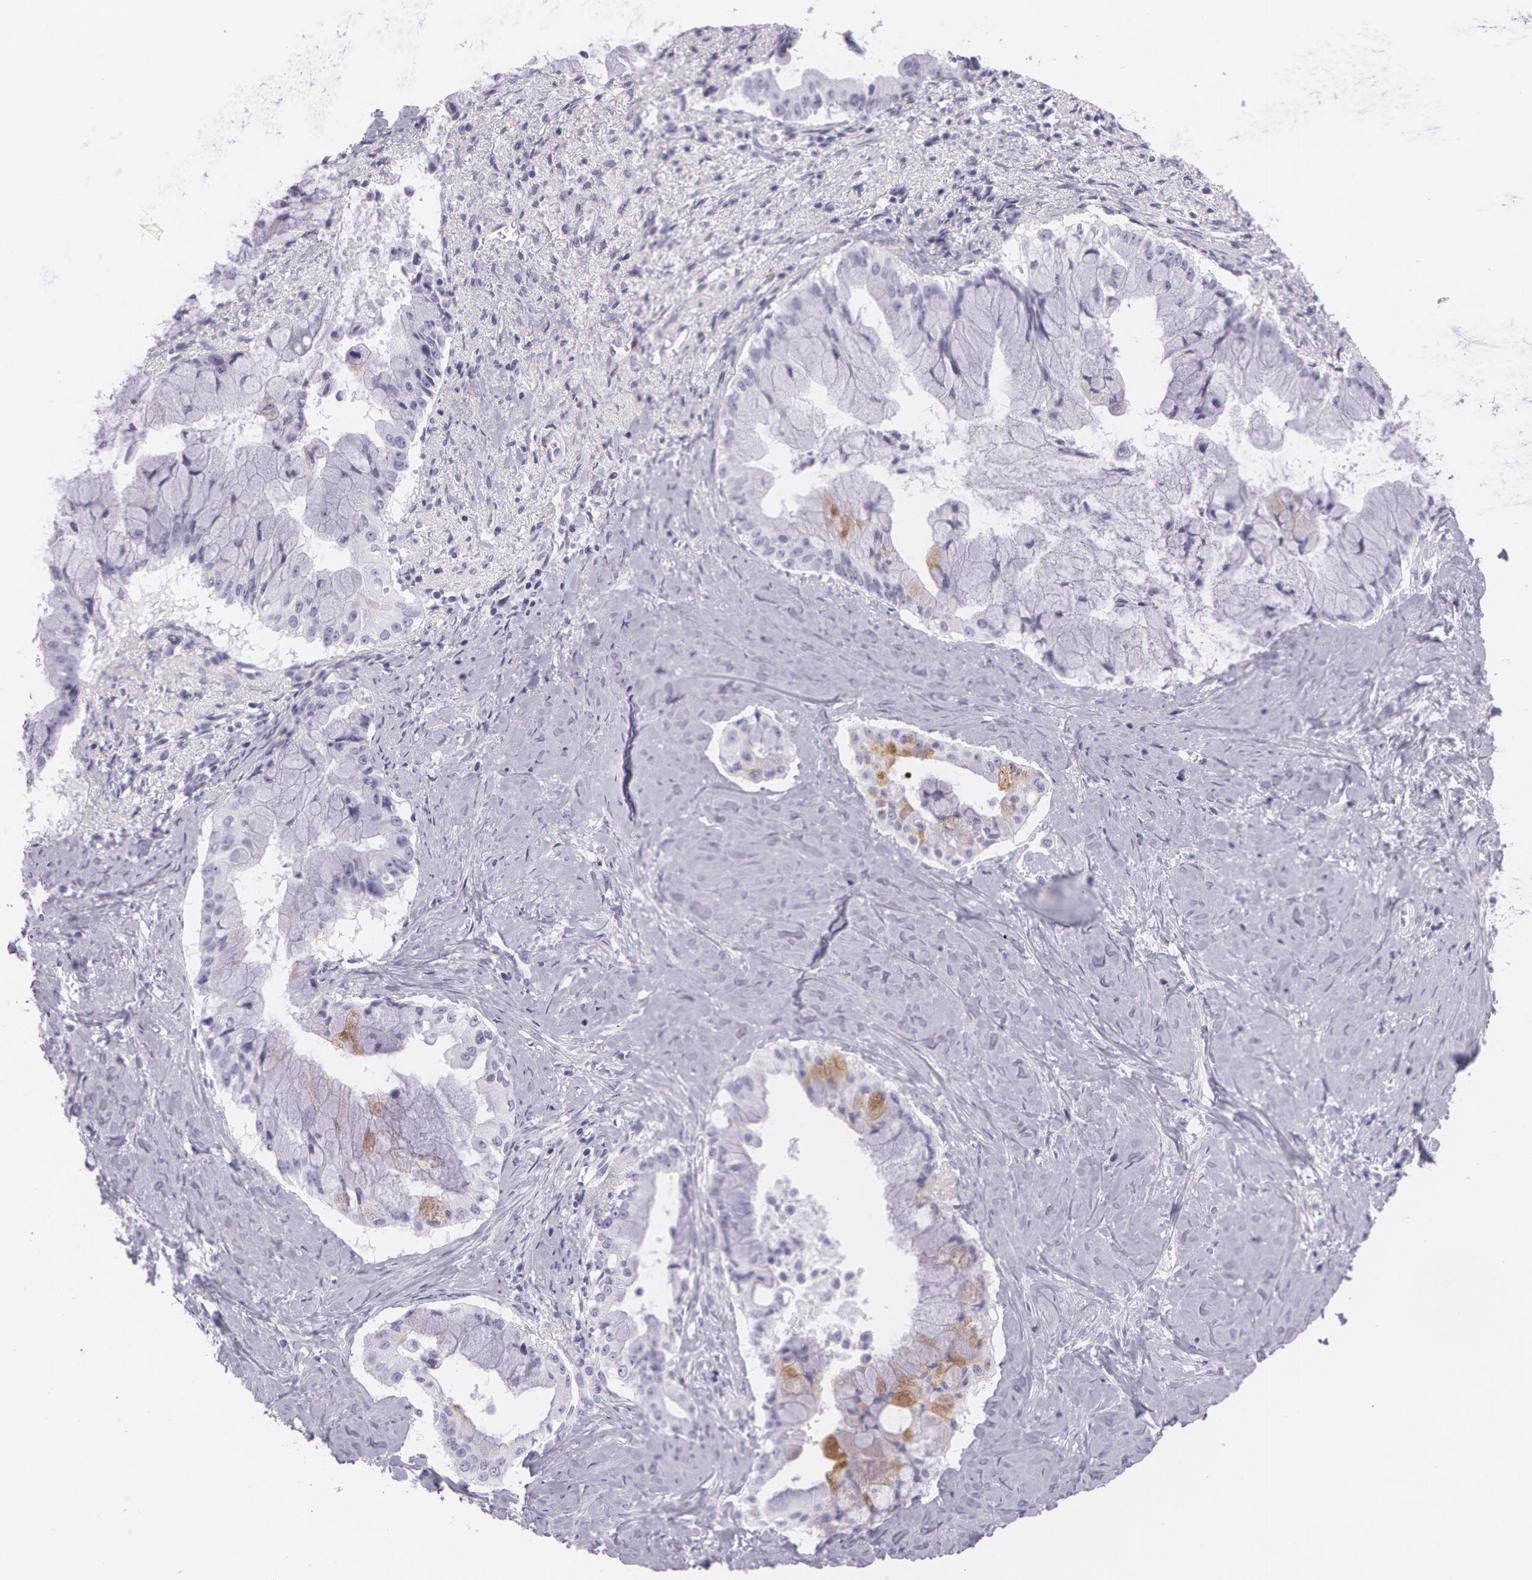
{"staining": {"intensity": "weak", "quantity": "<25%", "location": "cytoplasmic/membranous"}, "tissue": "pancreatic cancer", "cell_type": "Tumor cells", "image_type": "cancer", "snomed": [{"axis": "morphology", "description": "Adenocarcinoma, NOS"}, {"axis": "topography", "description": "Pancreas"}], "caption": "Tumor cells are negative for protein expression in human pancreatic cancer.", "gene": "SNCG", "patient": {"sex": "male", "age": 59}}